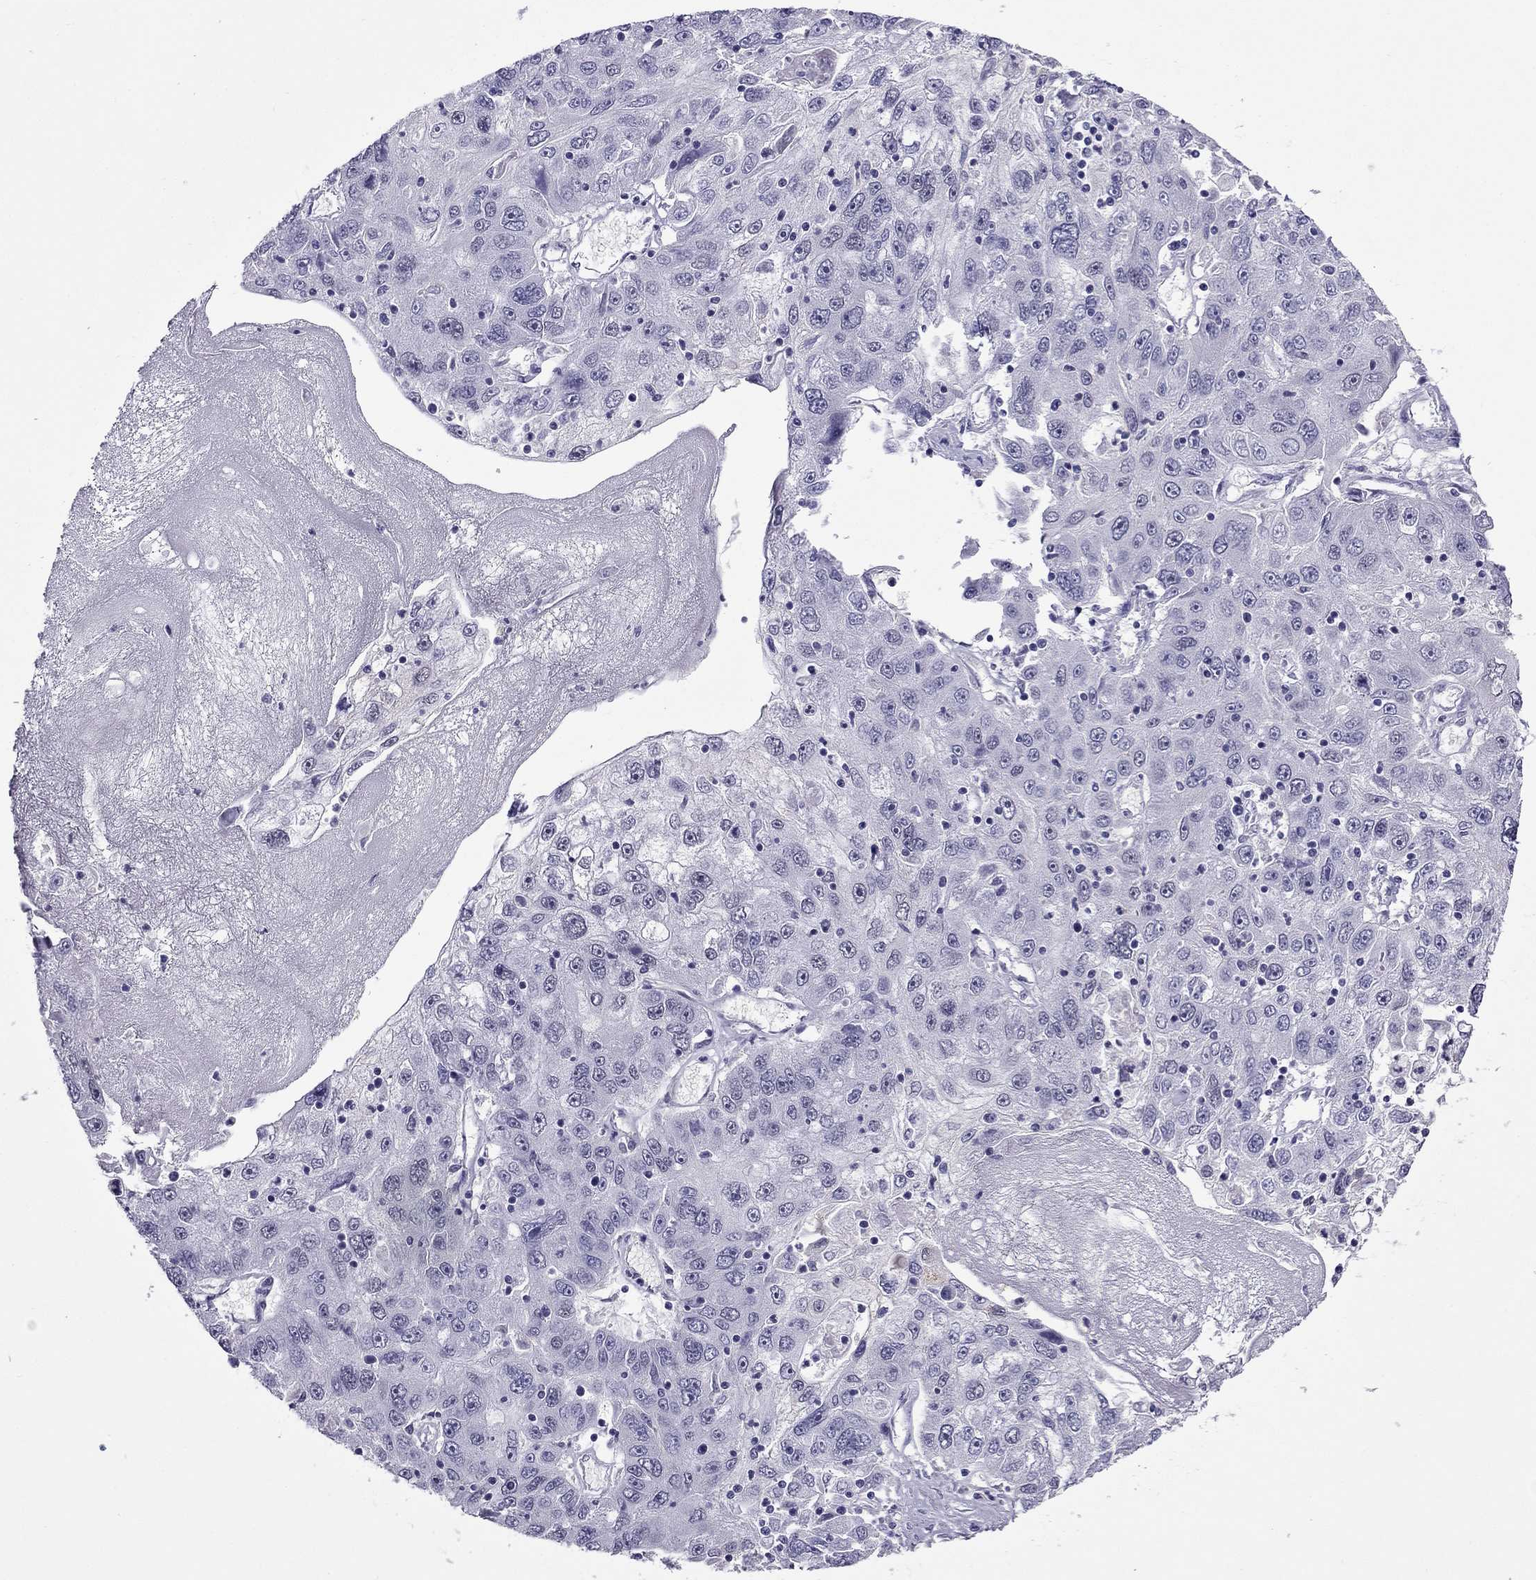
{"staining": {"intensity": "negative", "quantity": "none", "location": "none"}, "tissue": "stomach cancer", "cell_type": "Tumor cells", "image_type": "cancer", "snomed": [{"axis": "morphology", "description": "Adenocarcinoma, NOS"}, {"axis": "topography", "description": "Stomach"}], "caption": "Protein analysis of stomach adenocarcinoma demonstrates no significant staining in tumor cells. (Stains: DAB (3,3'-diaminobenzidine) immunohistochemistry (IHC) with hematoxylin counter stain, Microscopy: brightfield microscopy at high magnification).", "gene": "MYLK3", "patient": {"sex": "male", "age": 56}}